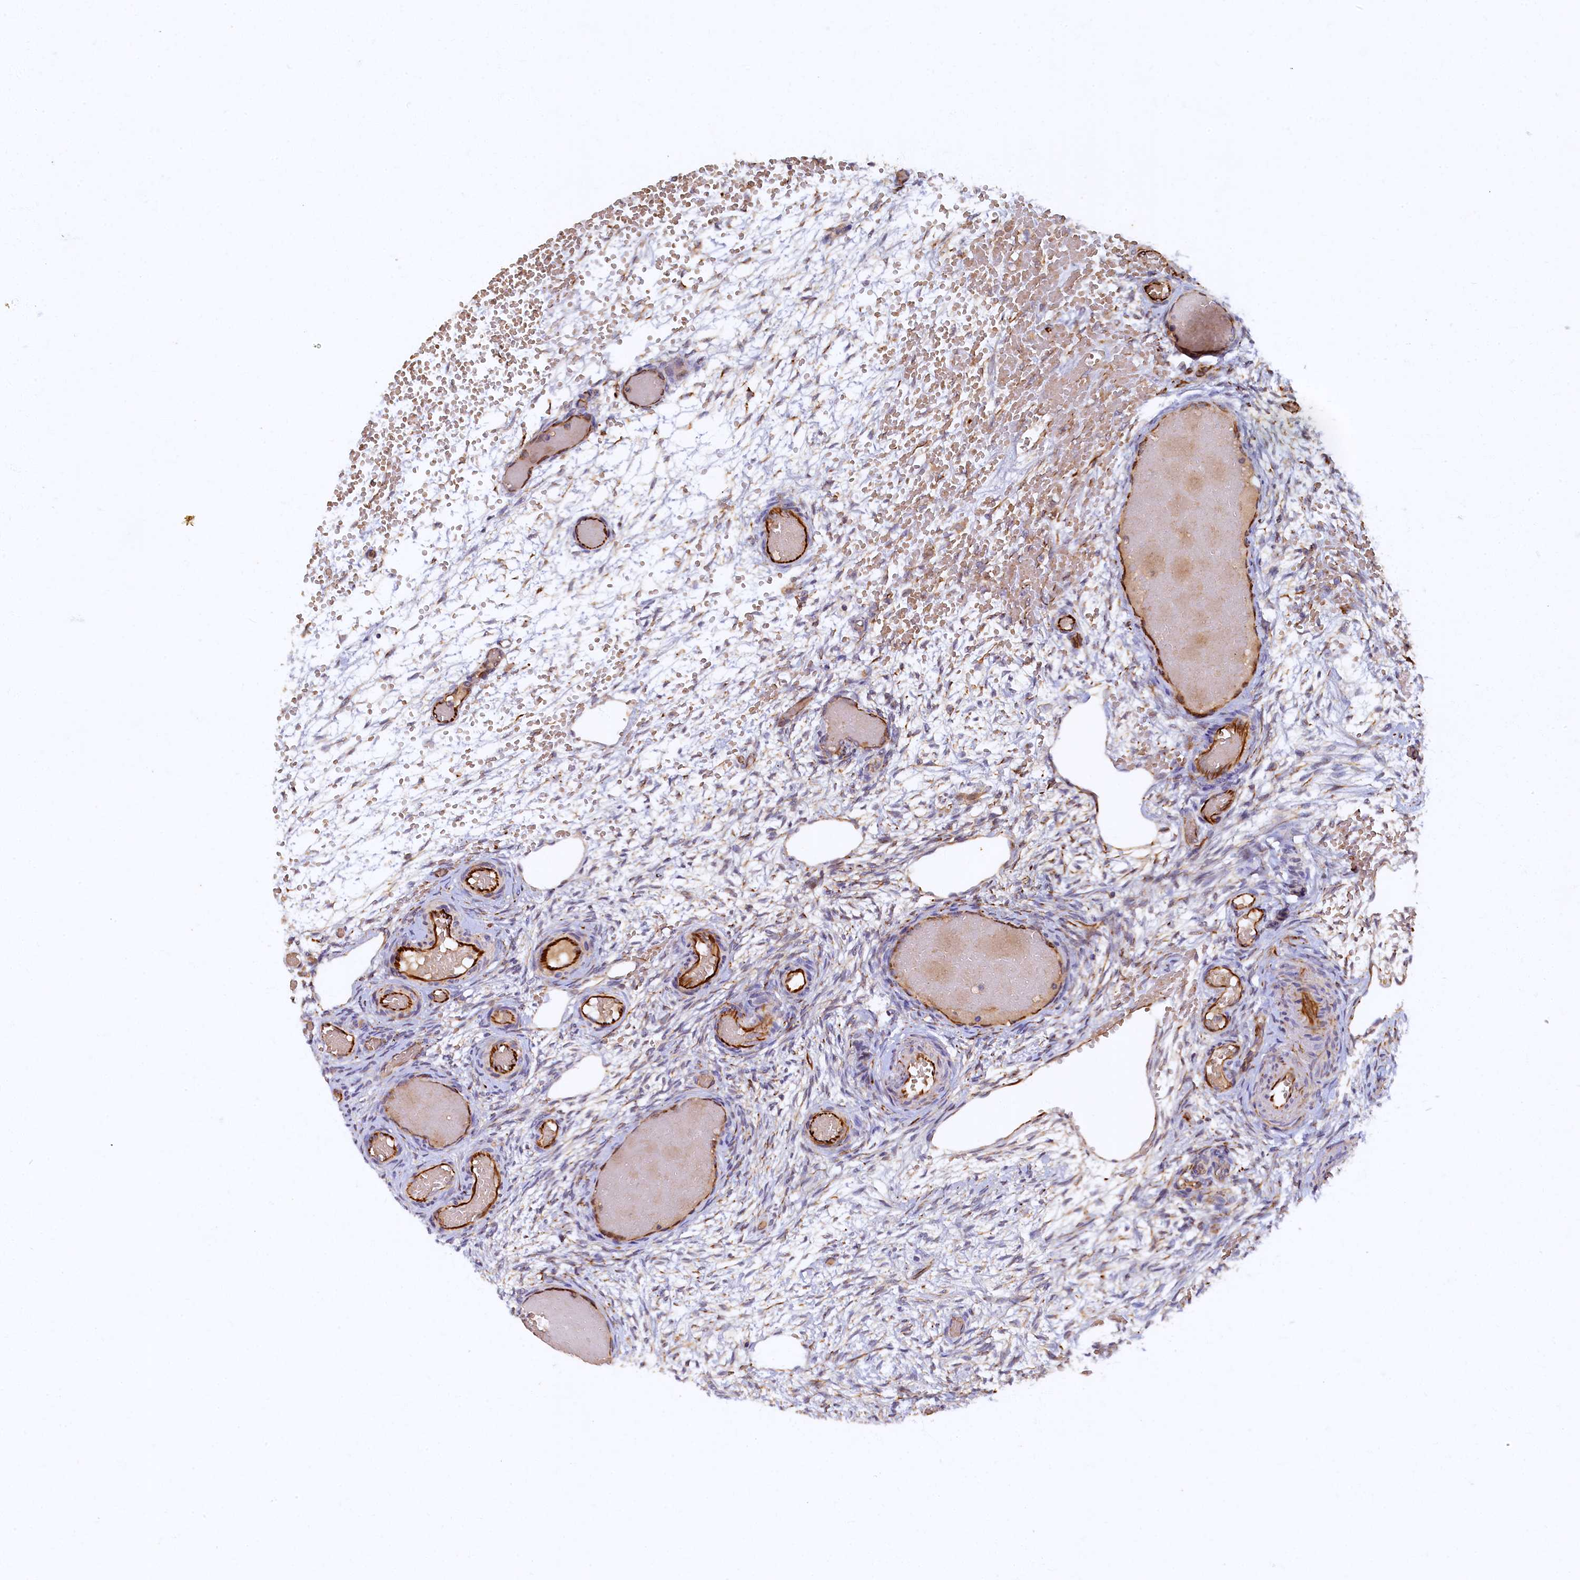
{"staining": {"intensity": "moderate", "quantity": "25%-75%", "location": "cytoplasmic/membranous"}, "tissue": "ovary", "cell_type": "Ovarian stroma cells", "image_type": "normal", "snomed": [{"axis": "morphology", "description": "Adenocarcinoma, NOS"}, {"axis": "topography", "description": "Endometrium"}], "caption": "Immunohistochemical staining of benign ovary exhibits 25%-75% levels of moderate cytoplasmic/membranous protein expression in approximately 25%-75% of ovarian stroma cells.", "gene": "ARL11", "patient": {"sex": "female", "age": 32}}